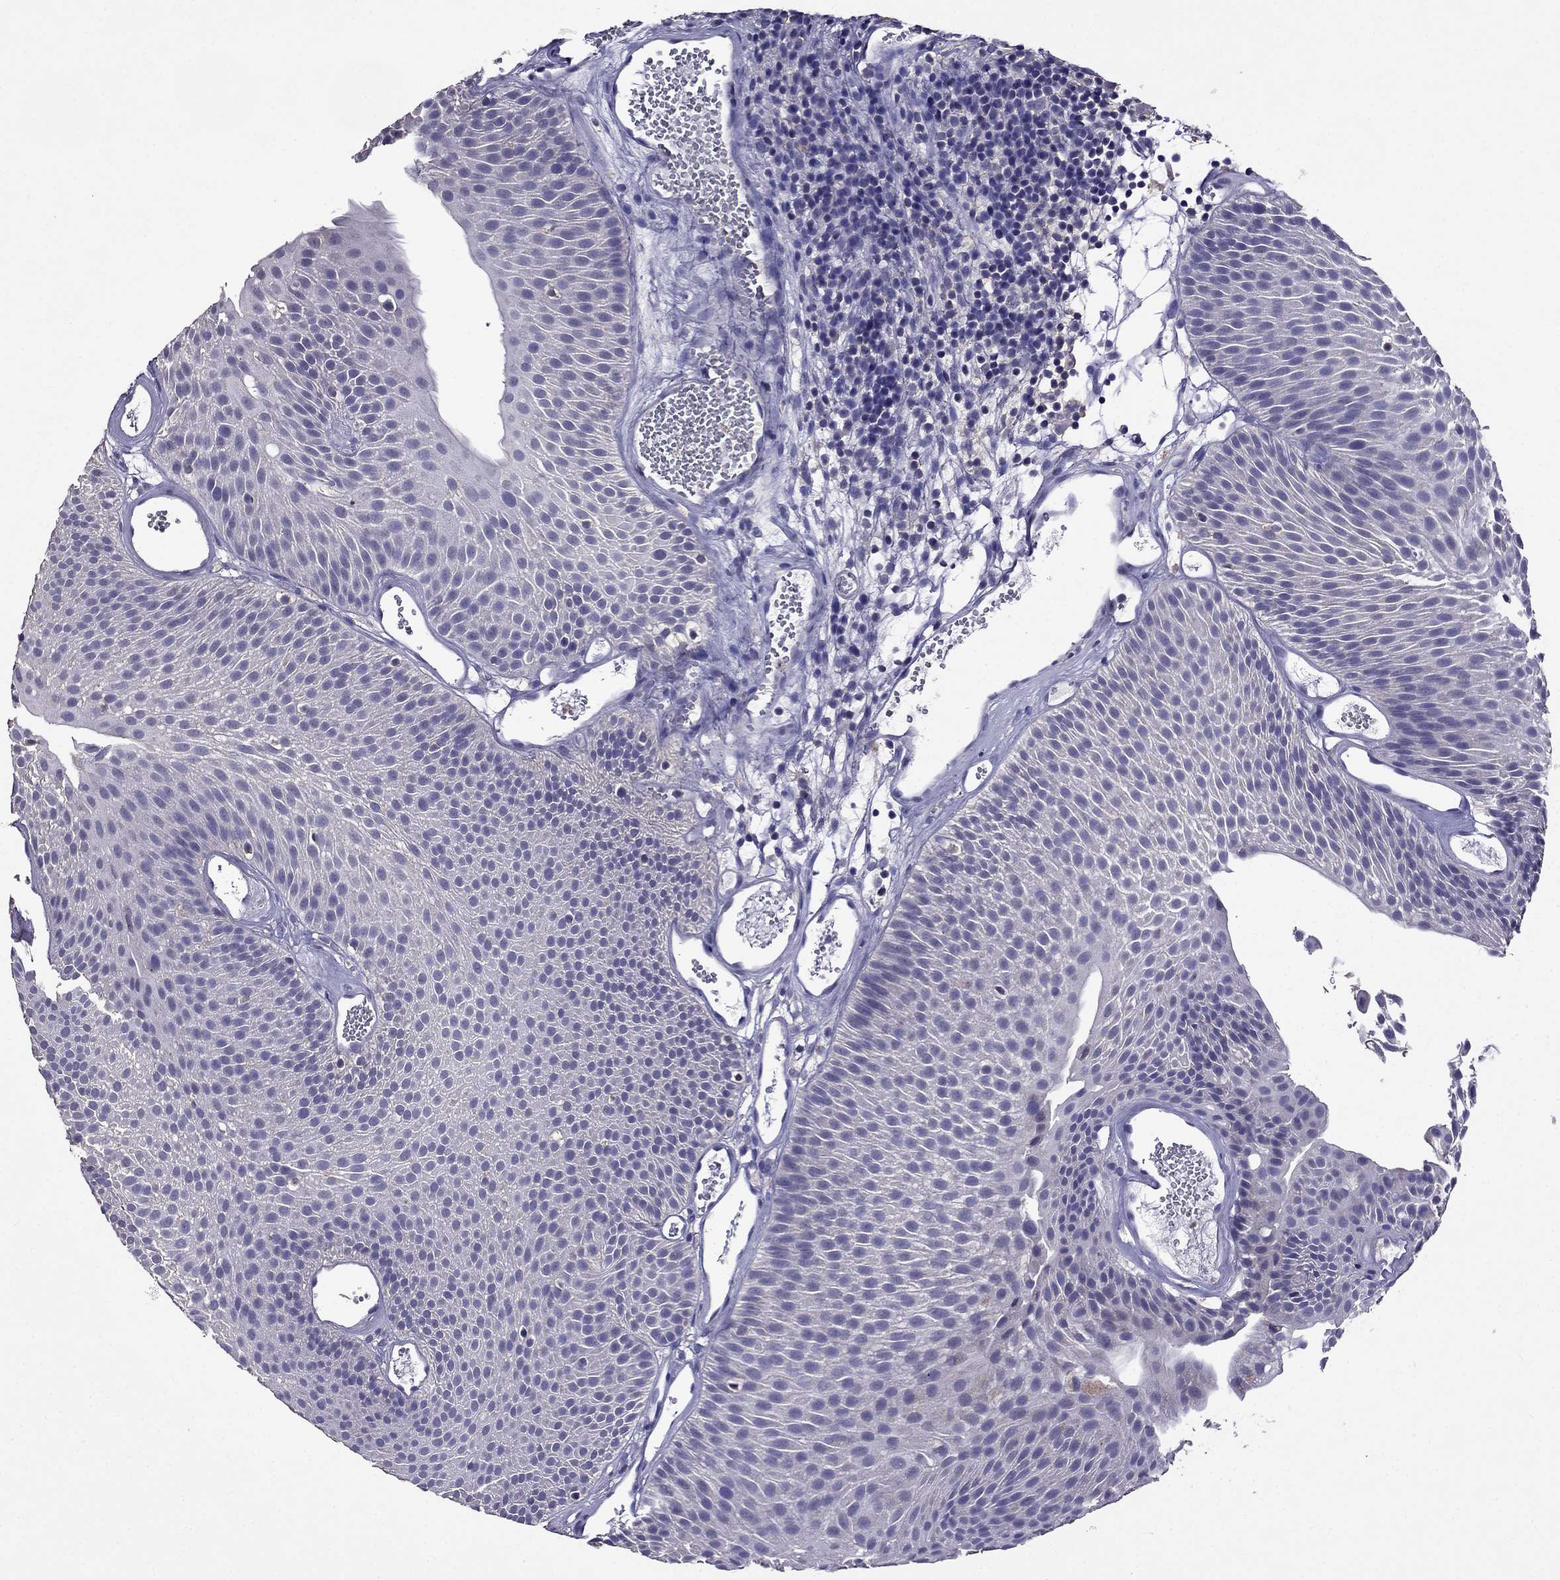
{"staining": {"intensity": "negative", "quantity": "none", "location": "none"}, "tissue": "urothelial cancer", "cell_type": "Tumor cells", "image_type": "cancer", "snomed": [{"axis": "morphology", "description": "Urothelial carcinoma, Low grade"}, {"axis": "topography", "description": "Urinary bladder"}], "caption": "Immunohistochemical staining of human urothelial cancer exhibits no significant expression in tumor cells.", "gene": "NKX3-1", "patient": {"sex": "male", "age": 52}}